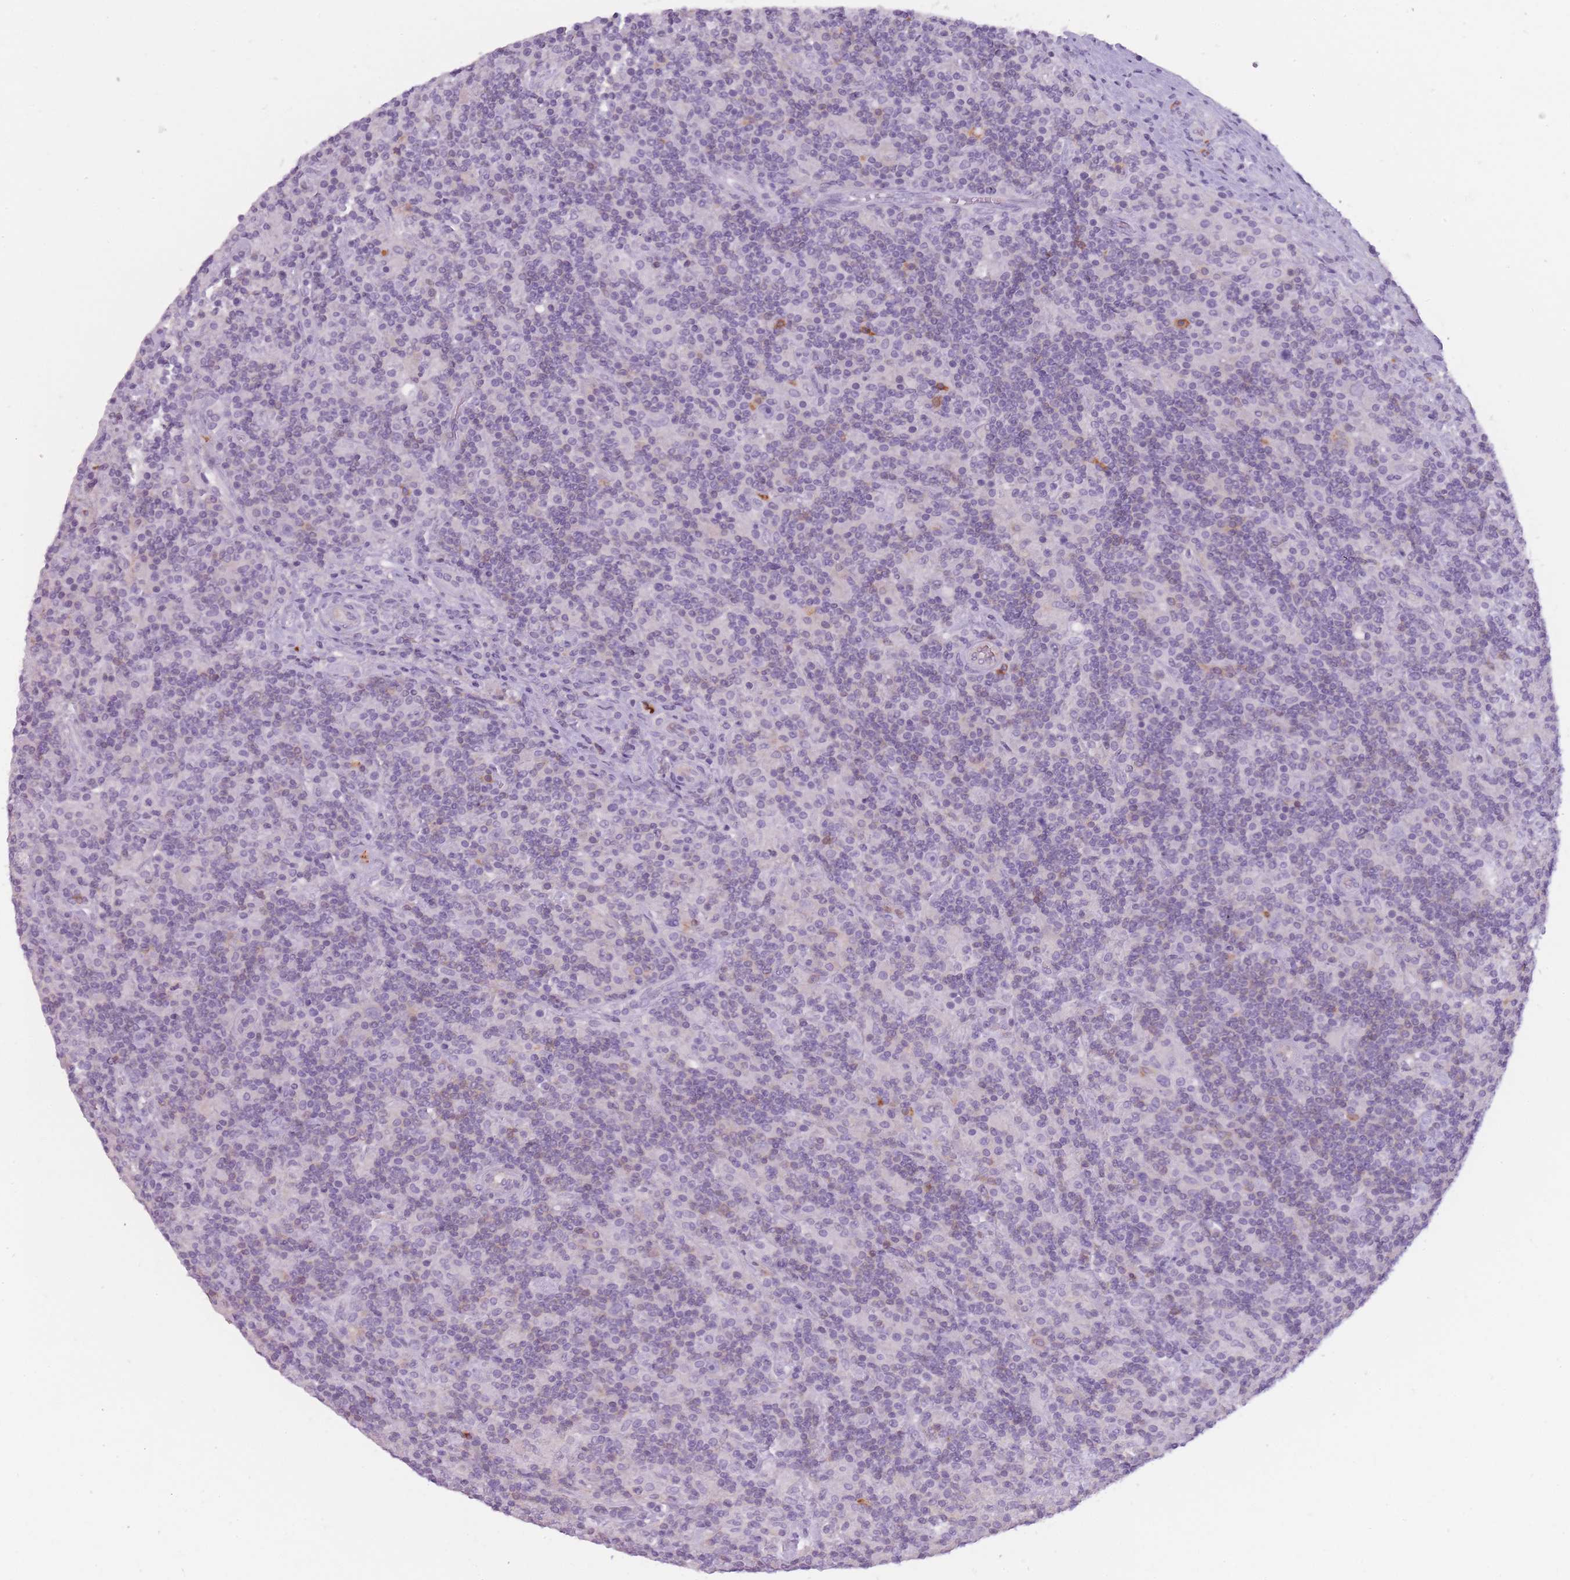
{"staining": {"intensity": "negative", "quantity": "none", "location": "none"}, "tissue": "lymphoma", "cell_type": "Tumor cells", "image_type": "cancer", "snomed": [{"axis": "morphology", "description": "Hodgkin's disease, NOS"}, {"axis": "topography", "description": "Lymph node"}], "caption": "This is an immunohistochemistry image of Hodgkin's disease. There is no positivity in tumor cells.", "gene": "NDST2", "patient": {"sex": "male", "age": 70}}